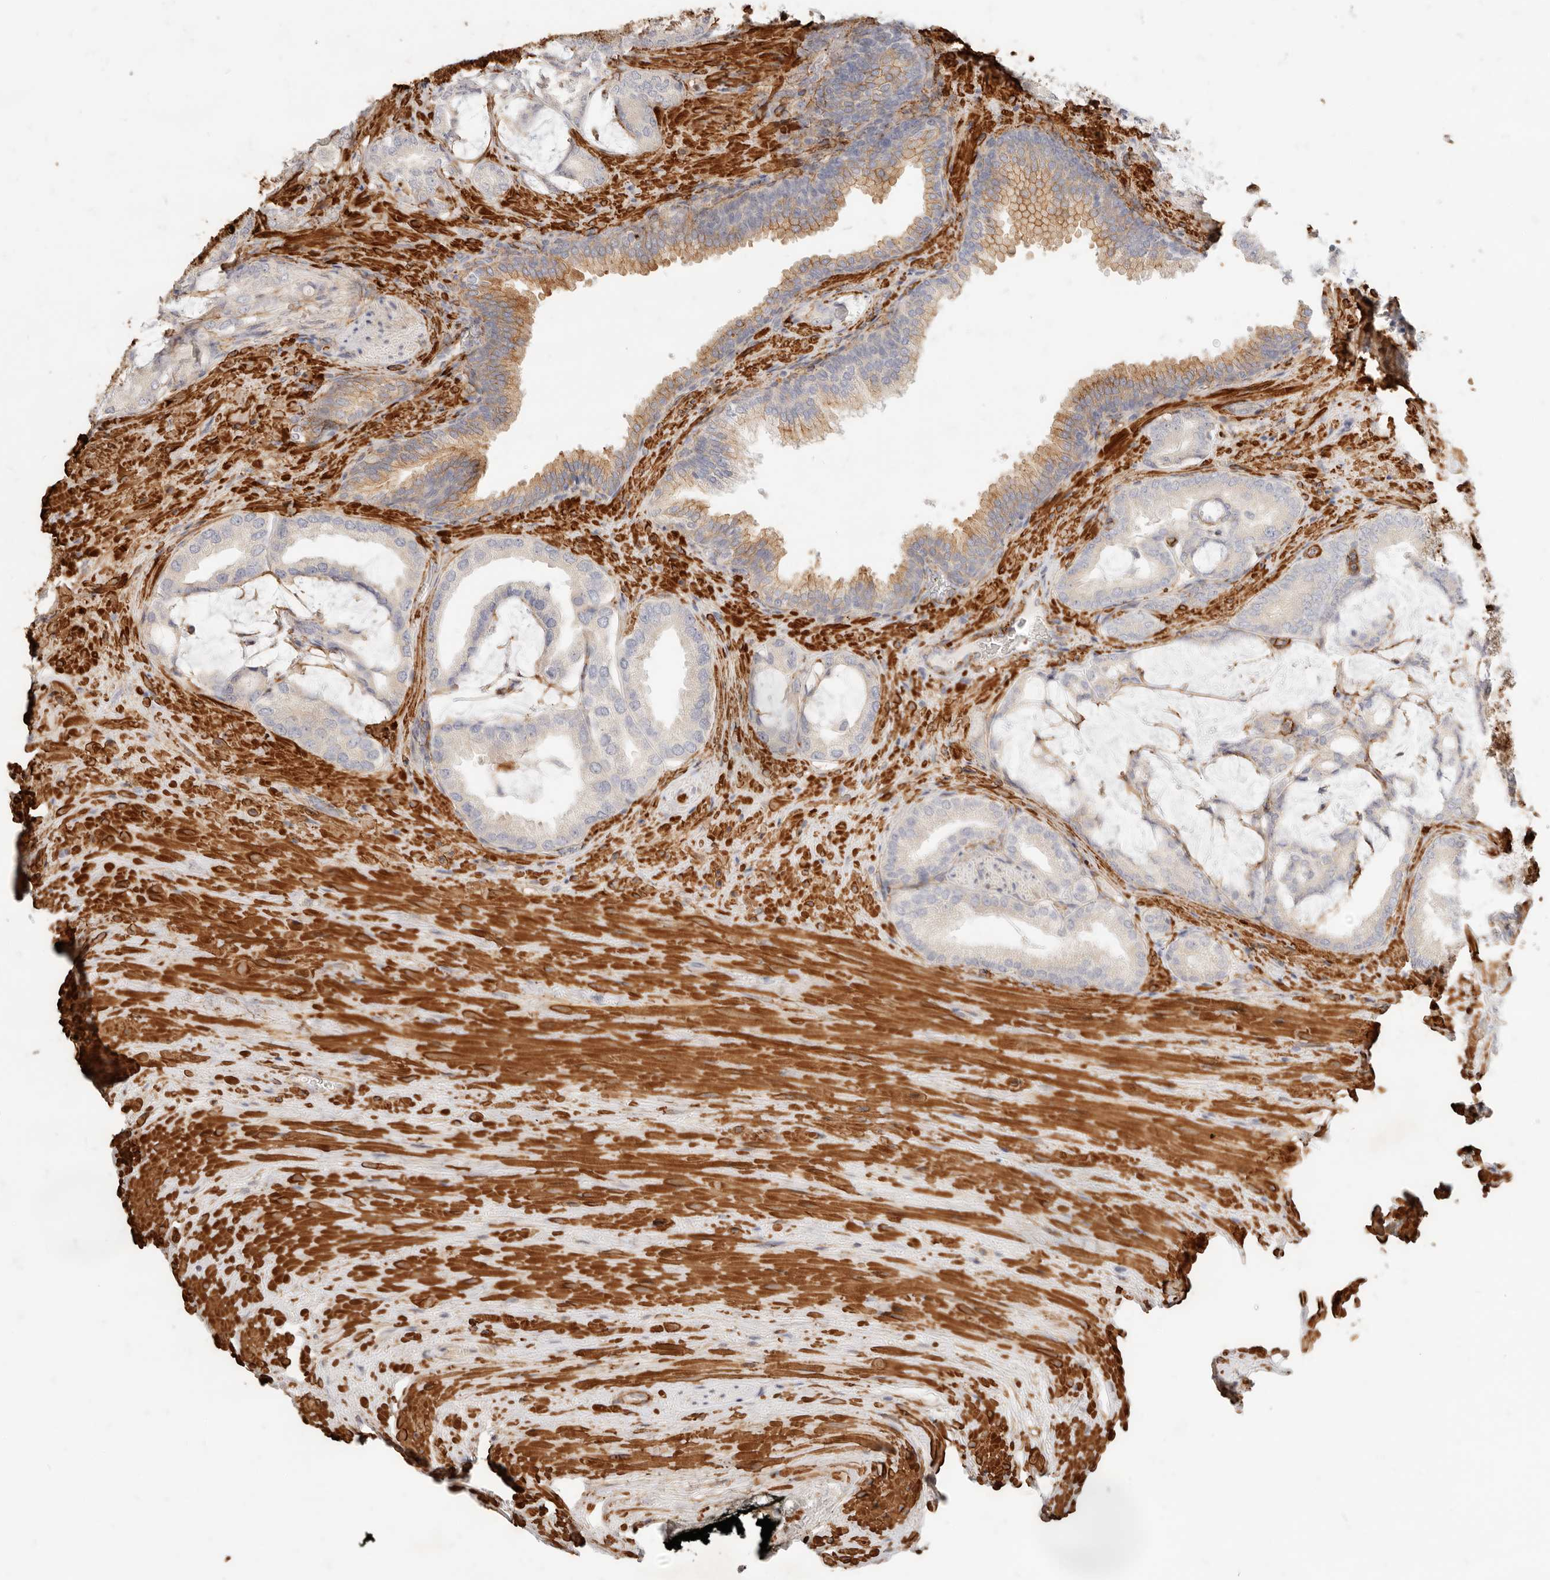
{"staining": {"intensity": "moderate", "quantity": "<25%", "location": "cytoplasmic/membranous"}, "tissue": "prostate cancer", "cell_type": "Tumor cells", "image_type": "cancer", "snomed": [{"axis": "morphology", "description": "Adenocarcinoma, Low grade"}, {"axis": "topography", "description": "Prostate"}], "caption": "Immunohistochemistry of human prostate cancer exhibits low levels of moderate cytoplasmic/membranous expression in about <25% of tumor cells.", "gene": "TMTC2", "patient": {"sex": "male", "age": 71}}